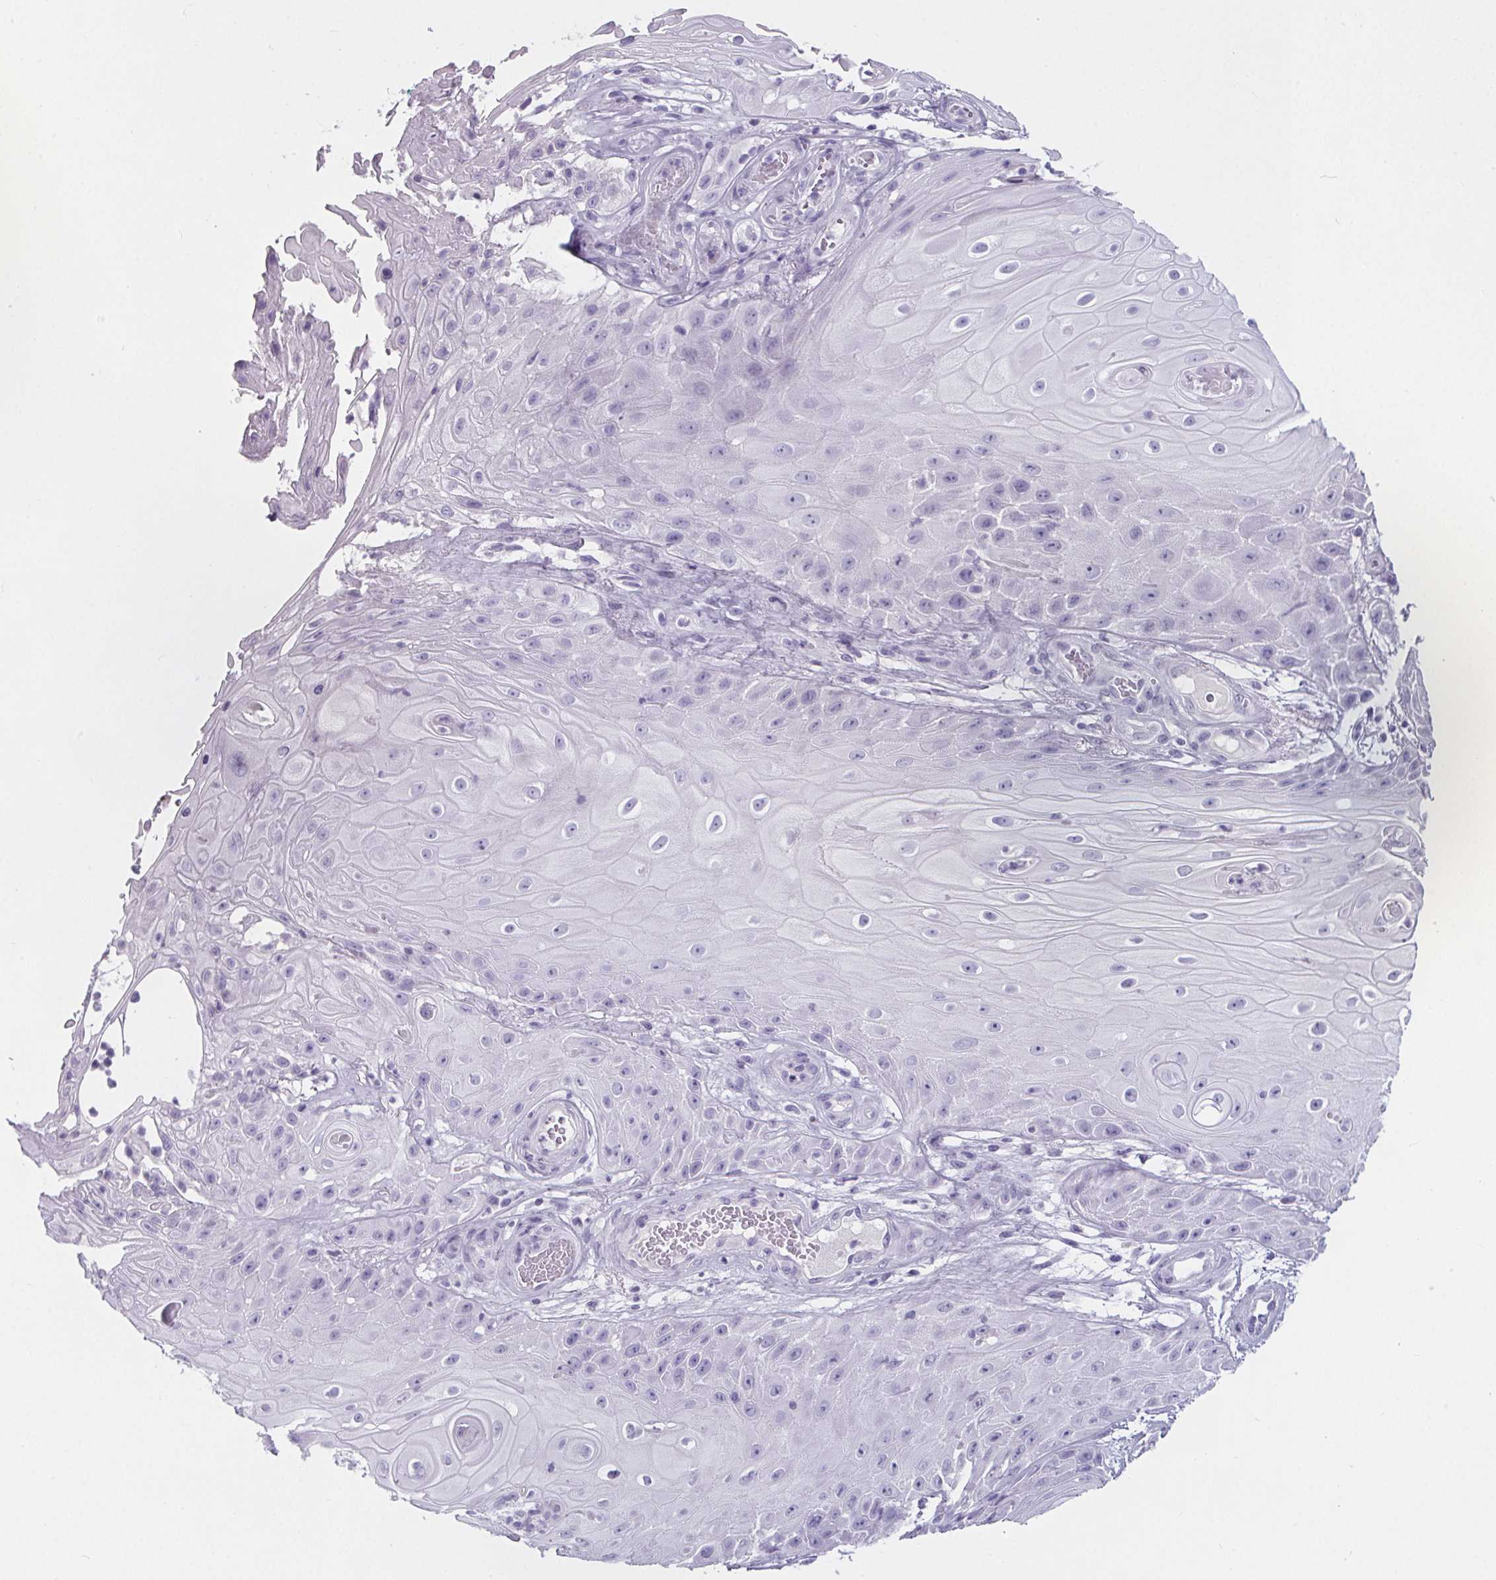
{"staining": {"intensity": "negative", "quantity": "none", "location": "none"}, "tissue": "skin cancer", "cell_type": "Tumor cells", "image_type": "cancer", "snomed": [{"axis": "morphology", "description": "Squamous cell carcinoma, NOS"}, {"axis": "topography", "description": "Skin"}], "caption": "This image is of skin squamous cell carcinoma stained with IHC to label a protein in brown with the nuclei are counter-stained blue. There is no expression in tumor cells.", "gene": "ADRB1", "patient": {"sex": "male", "age": 62}}